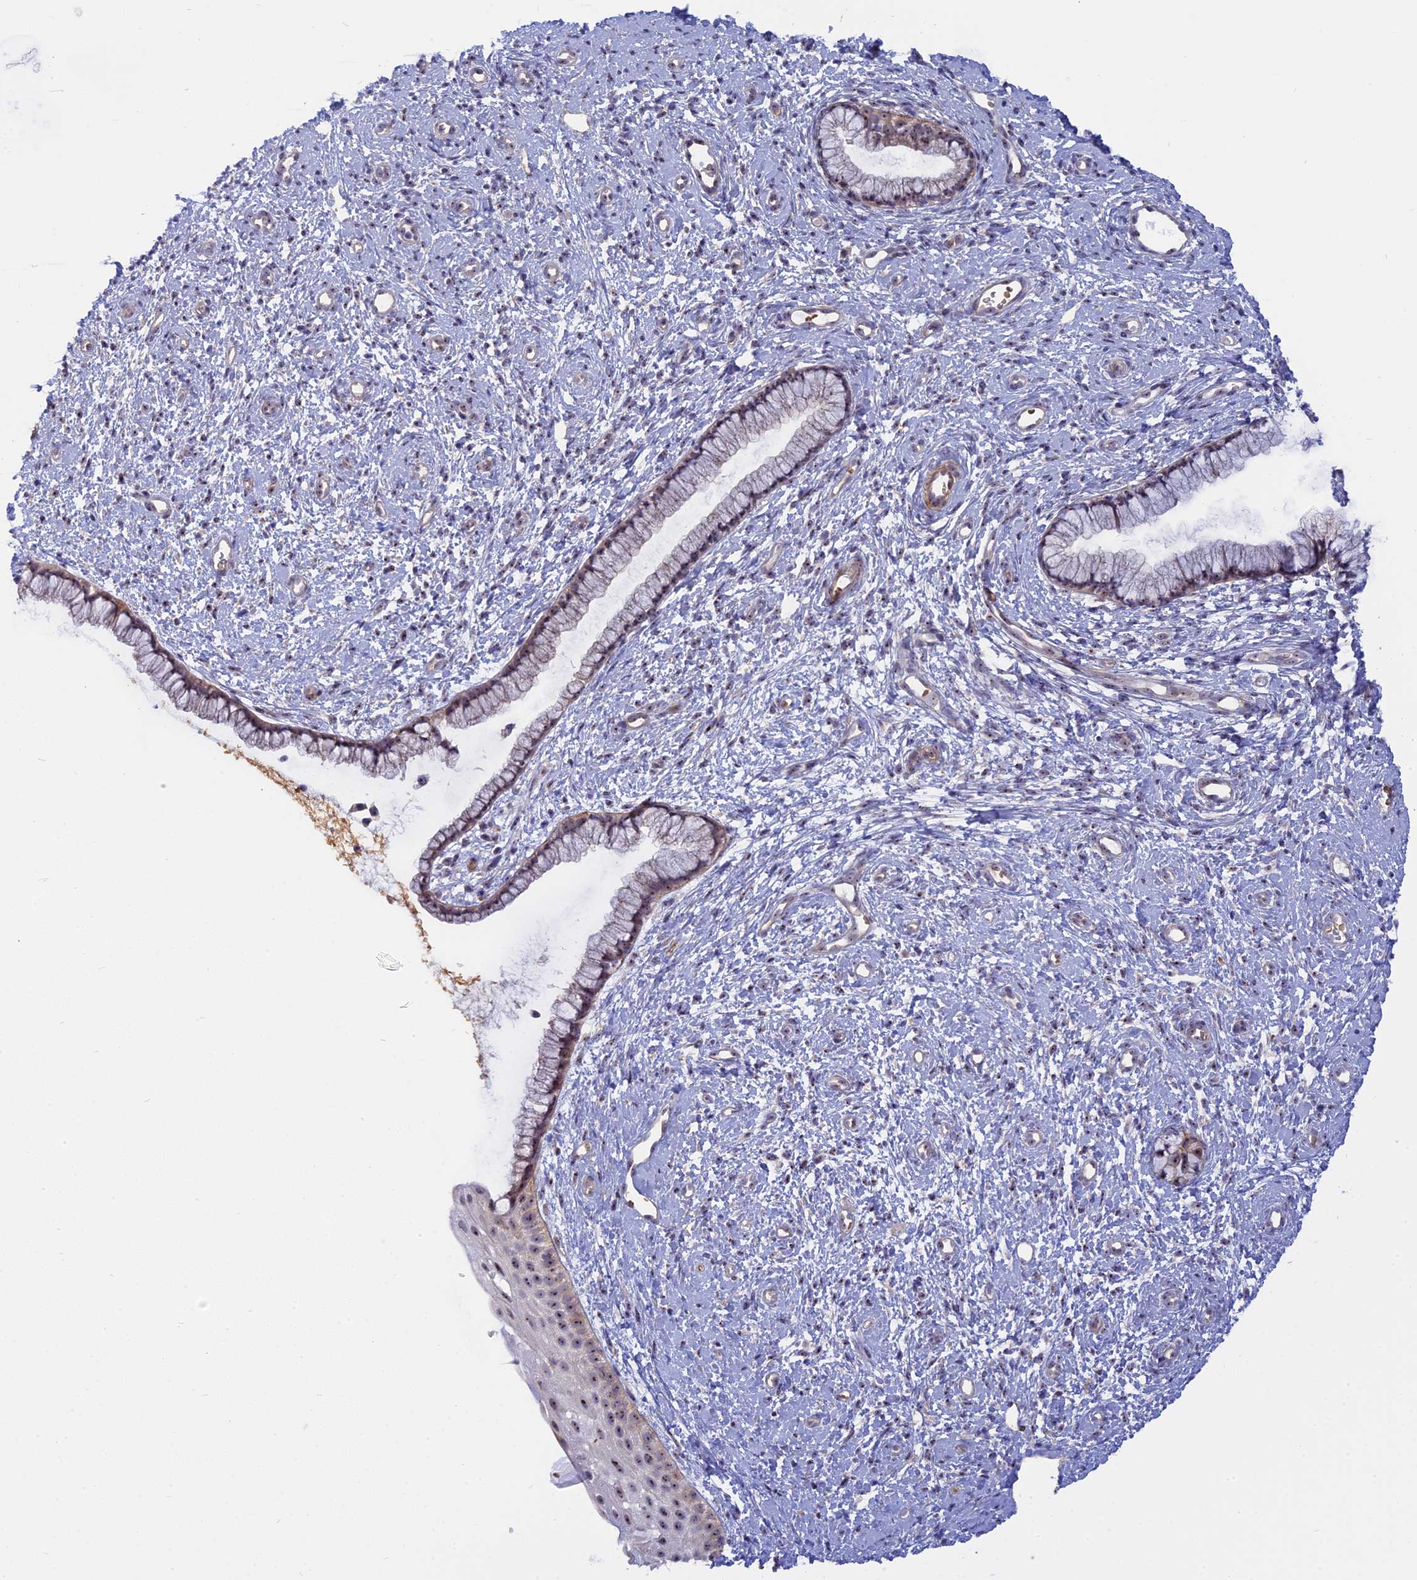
{"staining": {"intensity": "moderate", "quantity": "25%-75%", "location": "cytoplasmic/membranous,nuclear"}, "tissue": "cervix", "cell_type": "Glandular cells", "image_type": "normal", "snomed": [{"axis": "morphology", "description": "Normal tissue, NOS"}, {"axis": "topography", "description": "Cervix"}], "caption": "Human cervix stained for a protein (brown) displays moderate cytoplasmic/membranous,nuclear positive expression in about 25%-75% of glandular cells.", "gene": "DBNDD1", "patient": {"sex": "female", "age": 57}}